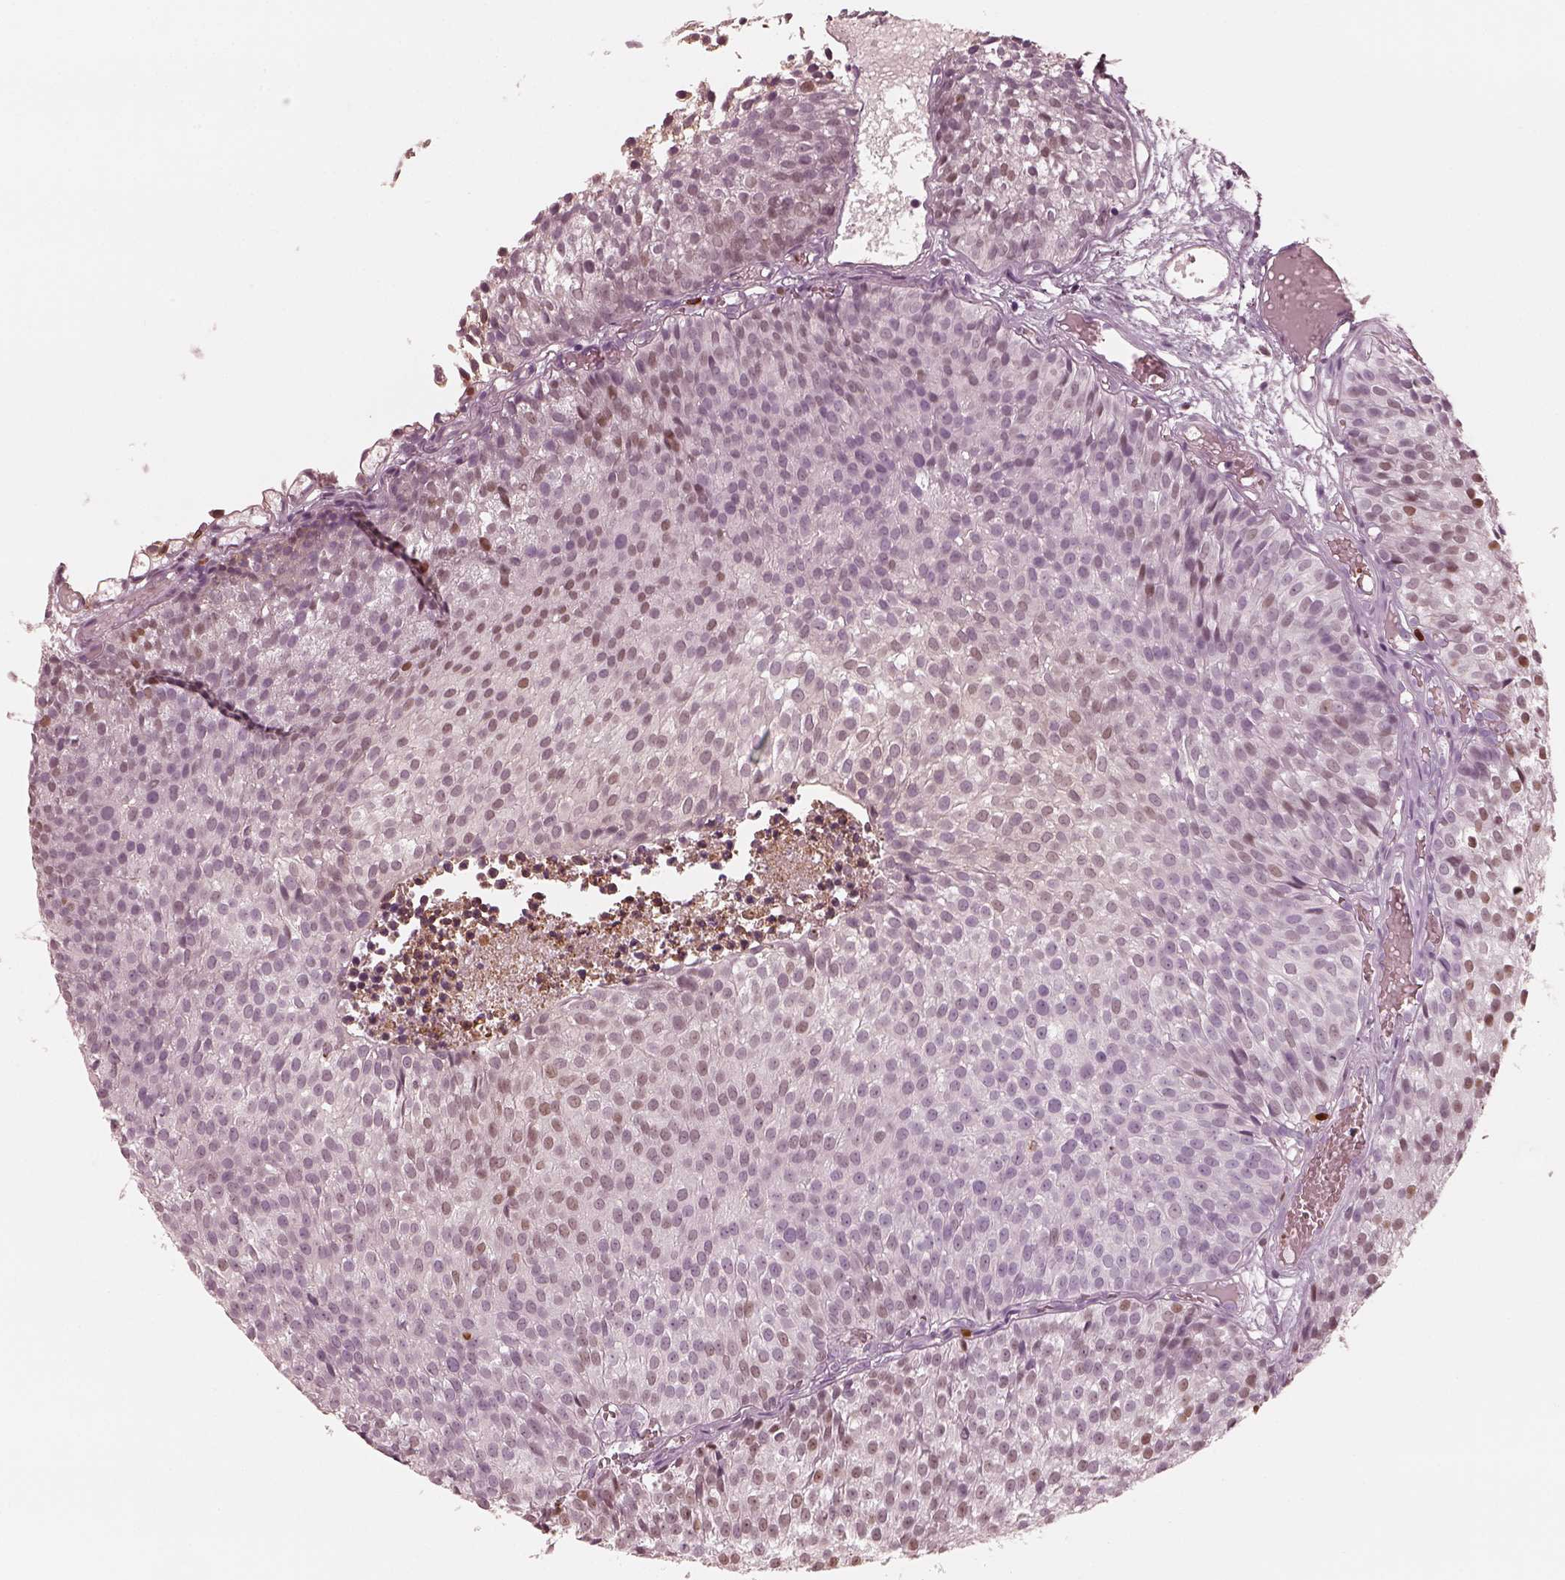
{"staining": {"intensity": "moderate", "quantity": "<25%", "location": "nuclear"}, "tissue": "urothelial cancer", "cell_type": "Tumor cells", "image_type": "cancer", "snomed": [{"axis": "morphology", "description": "Urothelial carcinoma, Low grade"}, {"axis": "topography", "description": "Urinary bladder"}], "caption": "Brown immunohistochemical staining in human low-grade urothelial carcinoma reveals moderate nuclear expression in about <25% of tumor cells.", "gene": "ALOX5", "patient": {"sex": "male", "age": 63}}